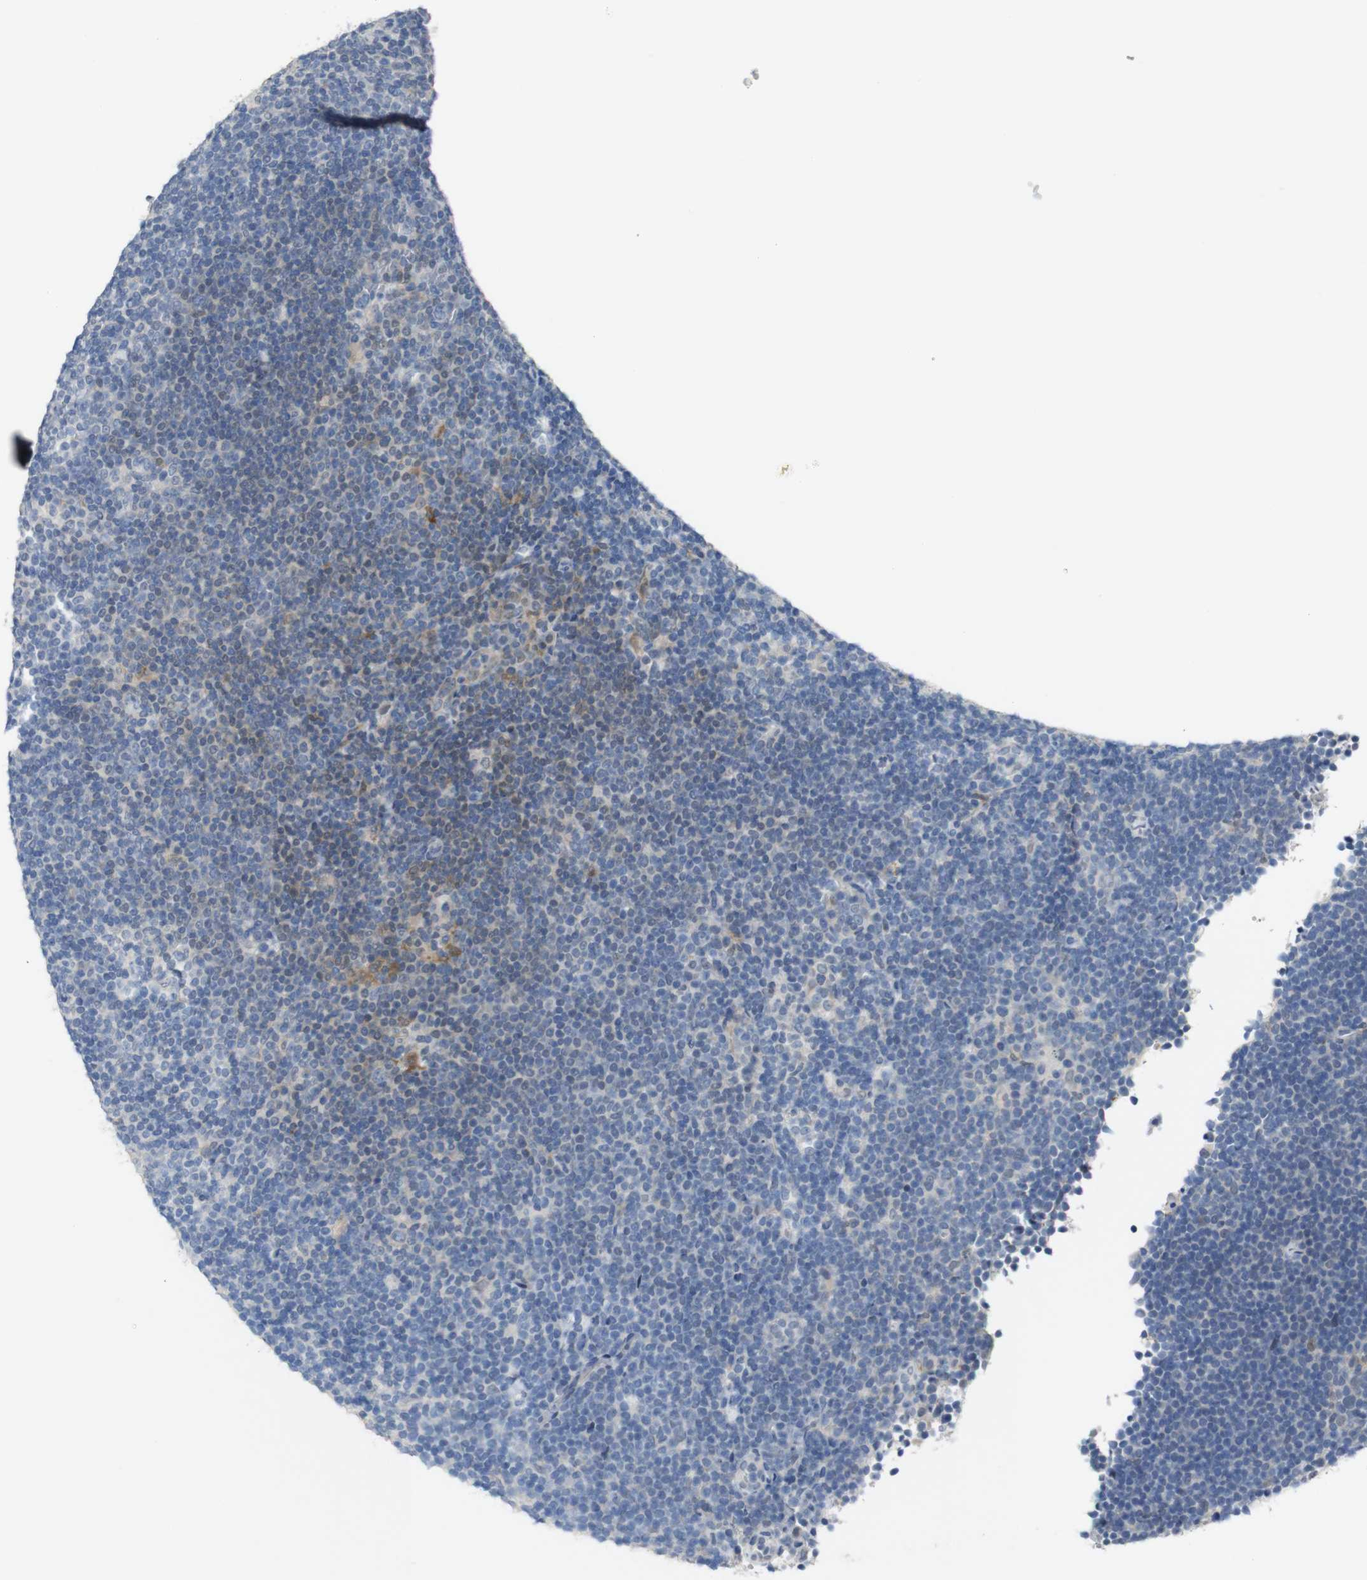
{"staining": {"intensity": "negative", "quantity": "none", "location": "none"}, "tissue": "lymphoma", "cell_type": "Tumor cells", "image_type": "cancer", "snomed": [{"axis": "morphology", "description": "Hodgkin's disease, NOS"}, {"axis": "topography", "description": "Lymph node"}], "caption": "Lymphoma was stained to show a protein in brown. There is no significant positivity in tumor cells.", "gene": "CHRM5", "patient": {"sex": "female", "age": 57}}